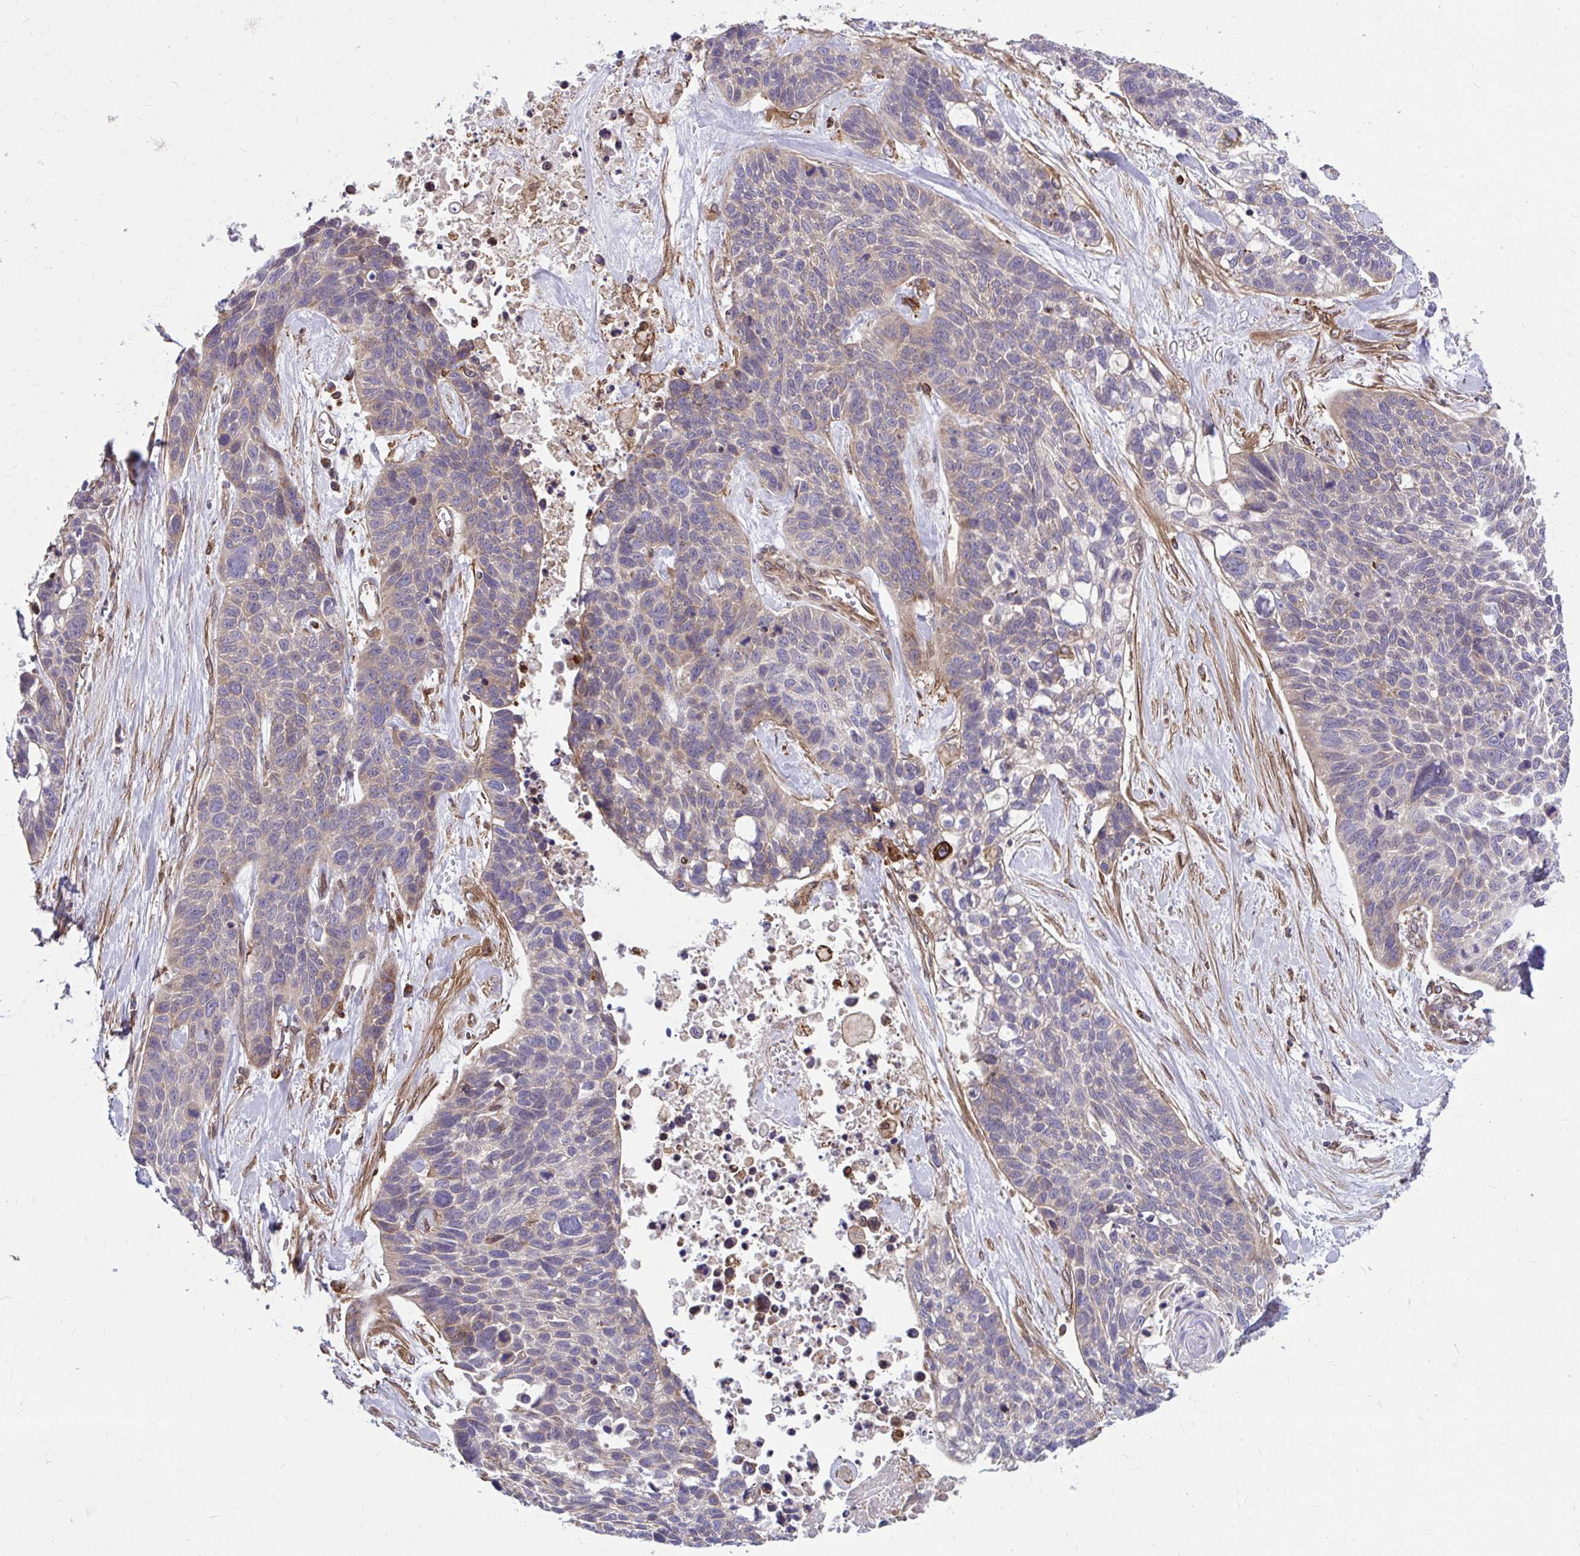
{"staining": {"intensity": "negative", "quantity": "none", "location": "none"}, "tissue": "lung cancer", "cell_type": "Tumor cells", "image_type": "cancer", "snomed": [{"axis": "morphology", "description": "Squamous cell carcinoma, NOS"}, {"axis": "topography", "description": "Lung"}], "caption": "Immunohistochemistry (IHC) photomicrograph of neoplastic tissue: human lung squamous cell carcinoma stained with DAB demonstrates no significant protein expression in tumor cells. The staining is performed using DAB (3,3'-diaminobenzidine) brown chromogen with nuclei counter-stained in using hematoxylin.", "gene": "STIM2", "patient": {"sex": "male", "age": 62}}